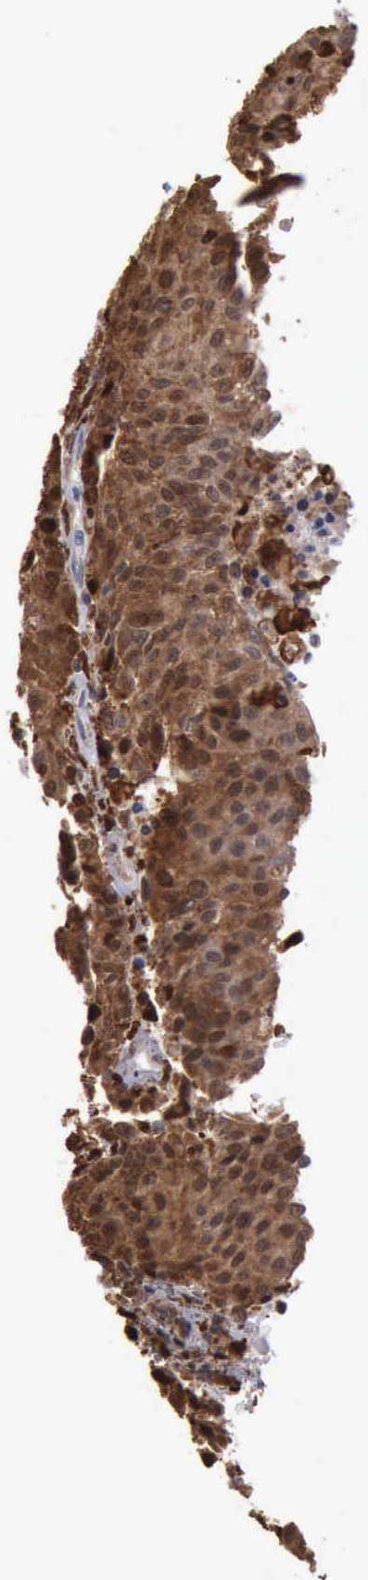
{"staining": {"intensity": "strong", "quantity": ">75%", "location": "cytoplasmic/membranous,nuclear"}, "tissue": "urothelial cancer", "cell_type": "Tumor cells", "image_type": "cancer", "snomed": [{"axis": "morphology", "description": "Urothelial carcinoma, High grade"}, {"axis": "topography", "description": "Urinary bladder"}], "caption": "Human urothelial cancer stained for a protein (brown) shows strong cytoplasmic/membranous and nuclear positive staining in approximately >75% of tumor cells.", "gene": "STAT1", "patient": {"sex": "female", "age": 85}}